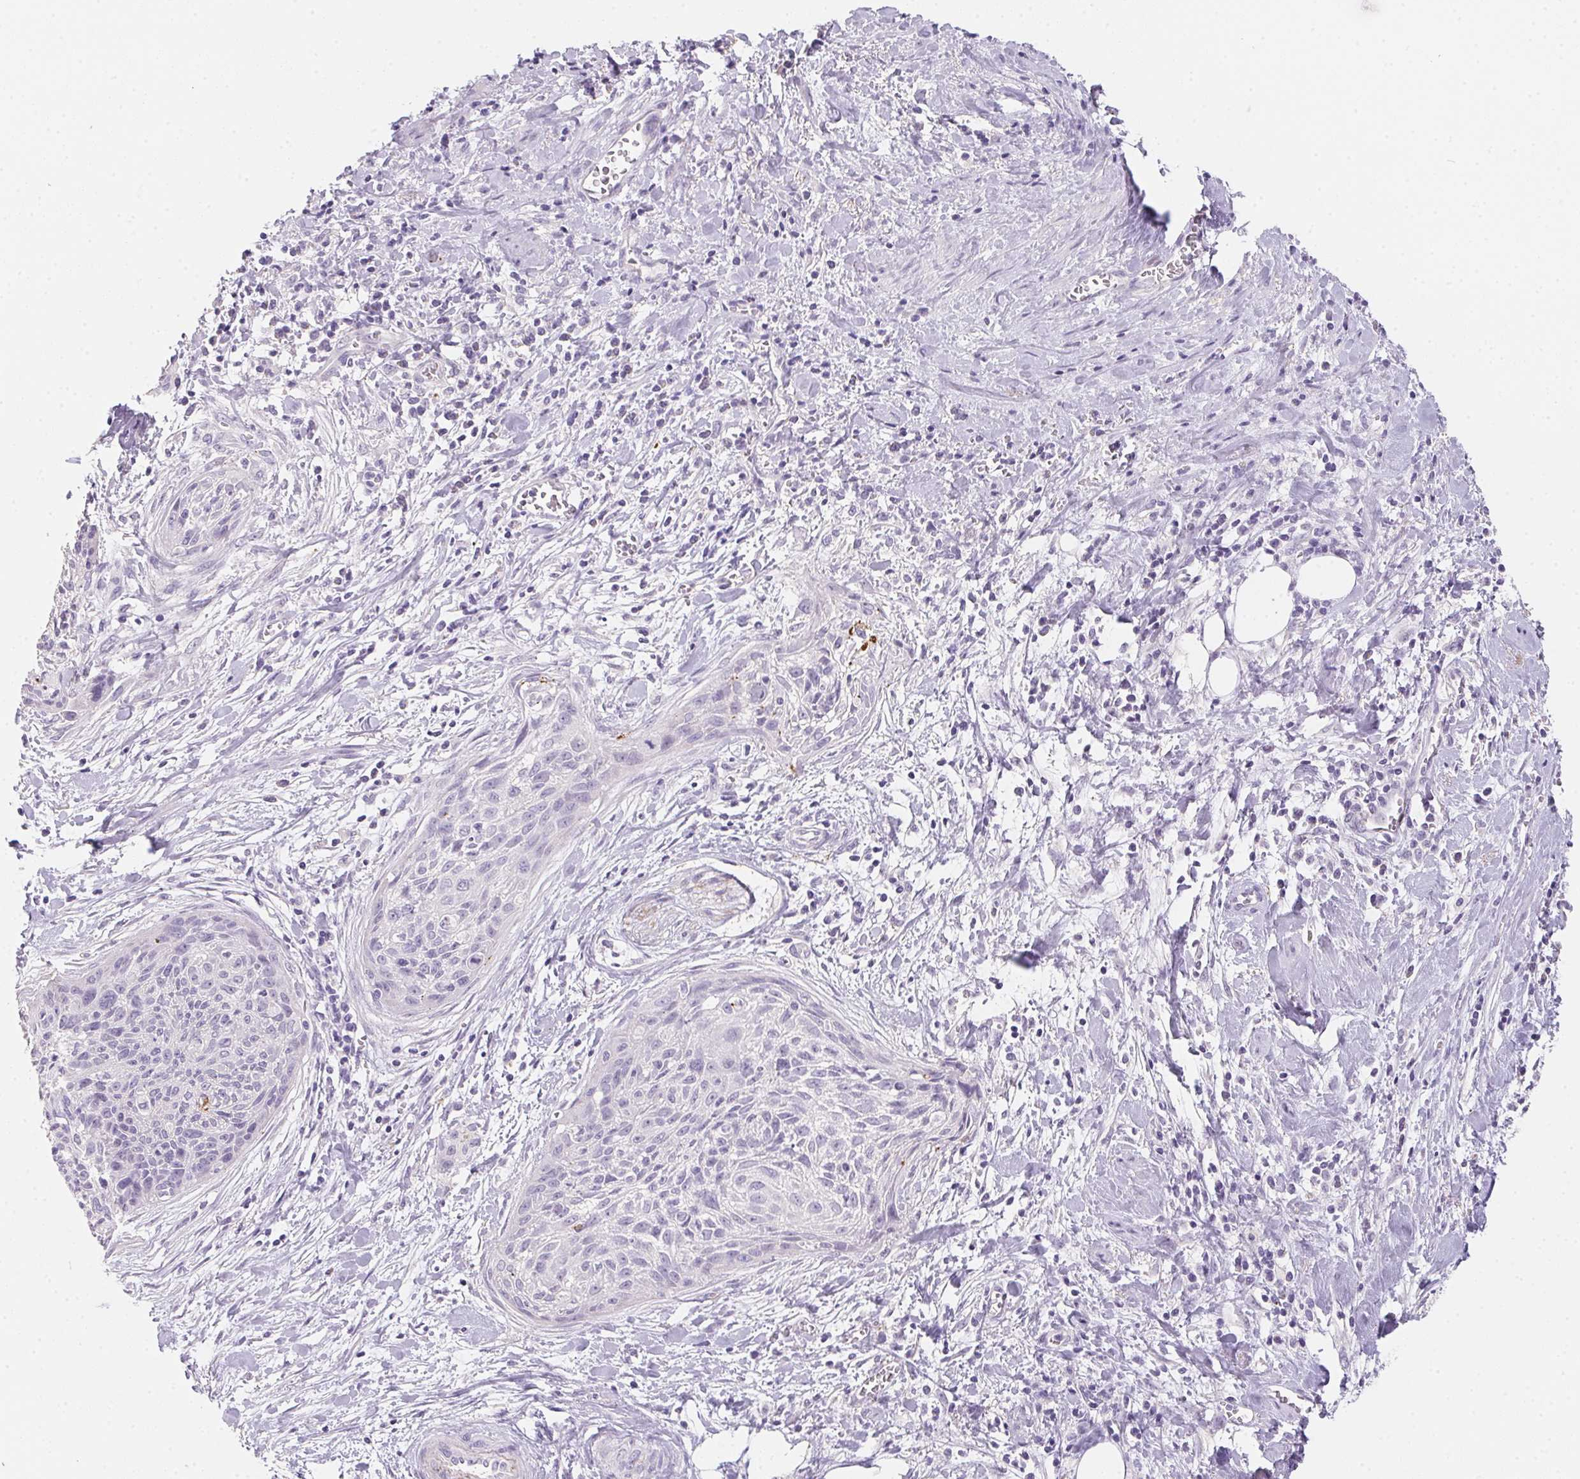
{"staining": {"intensity": "negative", "quantity": "none", "location": "none"}, "tissue": "cervical cancer", "cell_type": "Tumor cells", "image_type": "cancer", "snomed": [{"axis": "morphology", "description": "Squamous cell carcinoma, NOS"}, {"axis": "topography", "description": "Cervix"}], "caption": "Tumor cells show no significant positivity in cervical cancer. (DAB IHC visualized using brightfield microscopy, high magnification).", "gene": "MYL4", "patient": {"sex": "female", "age": 55}}